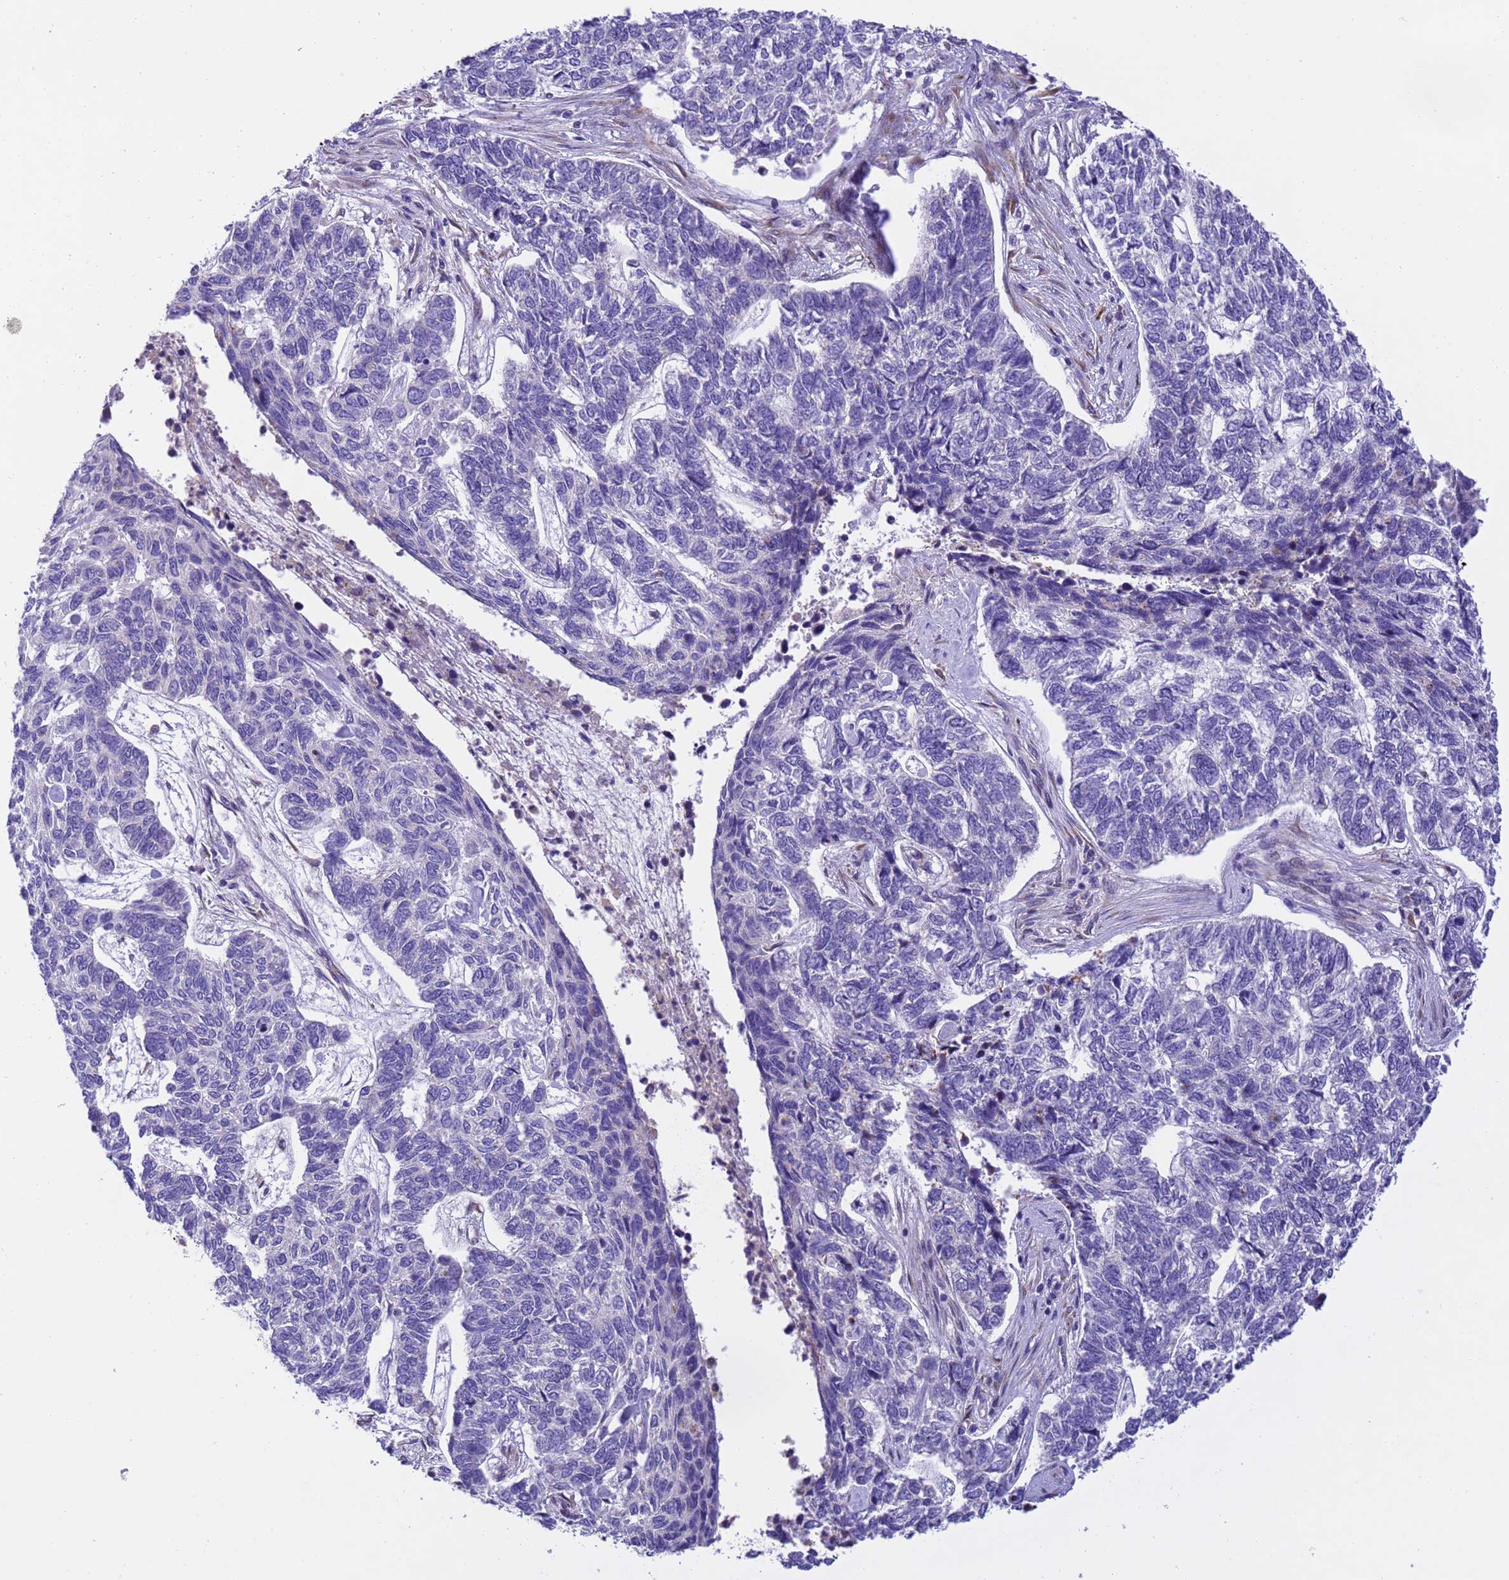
{"staining": {"intensity": "negative", "quantity": "none", "location": "none"}, "tissue": "skin cancer", "cell_type": "Tumor cells", "image_type": "cancer", "snomed": [{"axis": "morphology", "description": "Basal cell carcinoma"}, {"axis": "topography", "description": "Skin"}], "caption": "Immunohistochemistry (IHC) photomicrograph of skin cancer (basal cell carcinoma) stained for a protein (brown), which shows no expression in tumor cells.", "gene": "RHBDD3", "patient": {"sex": "female", "age": 65}}